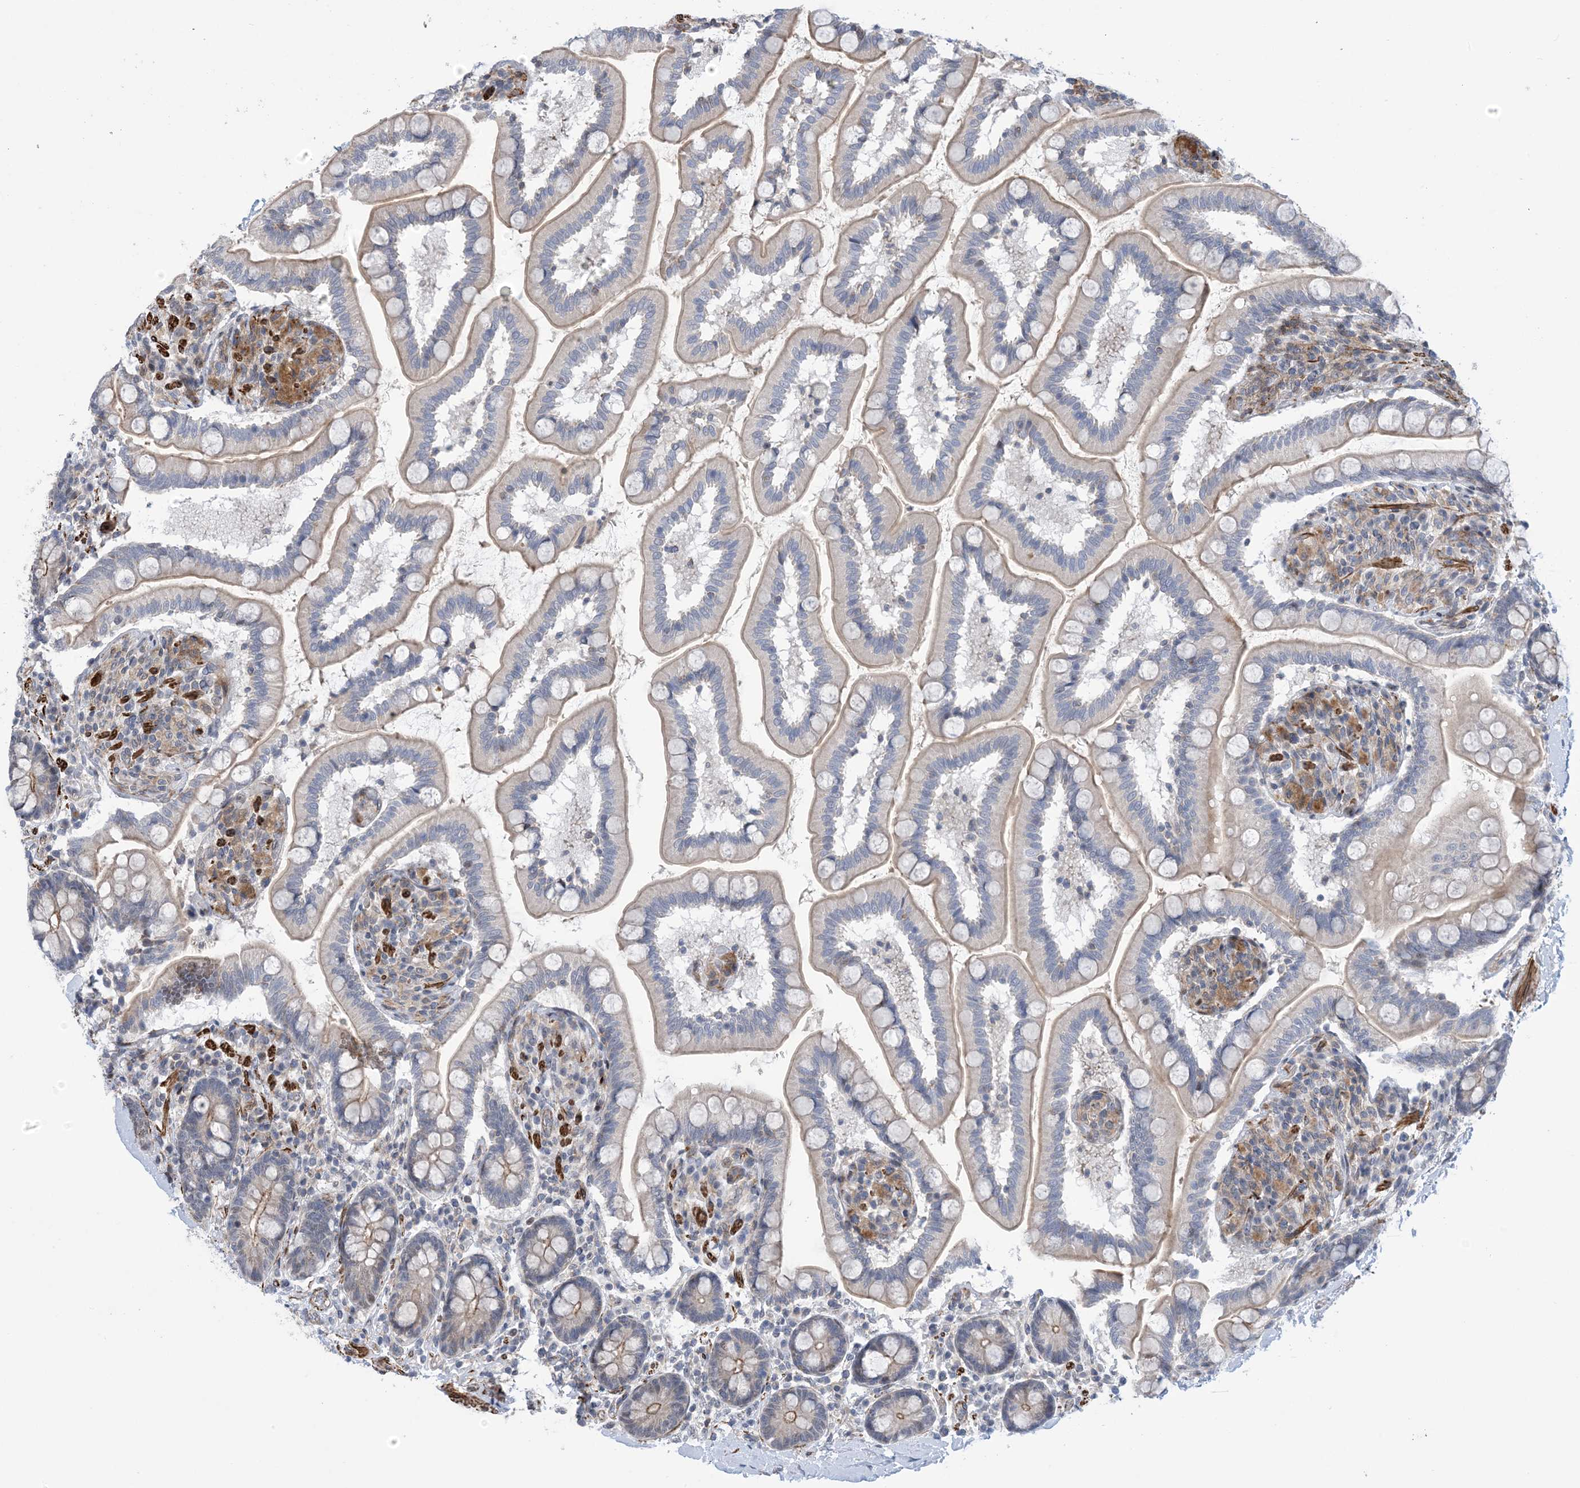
{"staining": {"intensity": "weak", "quantity": "25%-75%", "location": "cytoplasmic/membranous"}, "tissue": "small intestine", "cell_type": "Glandular cells", "image_type": "normal", "snomed": [{"axis": "morphology", "description": "Normal tissue, NOS"}, {"axis": "topography", "description": "Small intestine"}], "caption": "A brown stain shows weak cytoplasmic/membranous staining of a protein in glandular cells of unremarkable human small intestine. (IHC, brightfield microscopy, high magnification).", "gene": "ZNF8", "patient": {"sex": "female", "age": 64}}